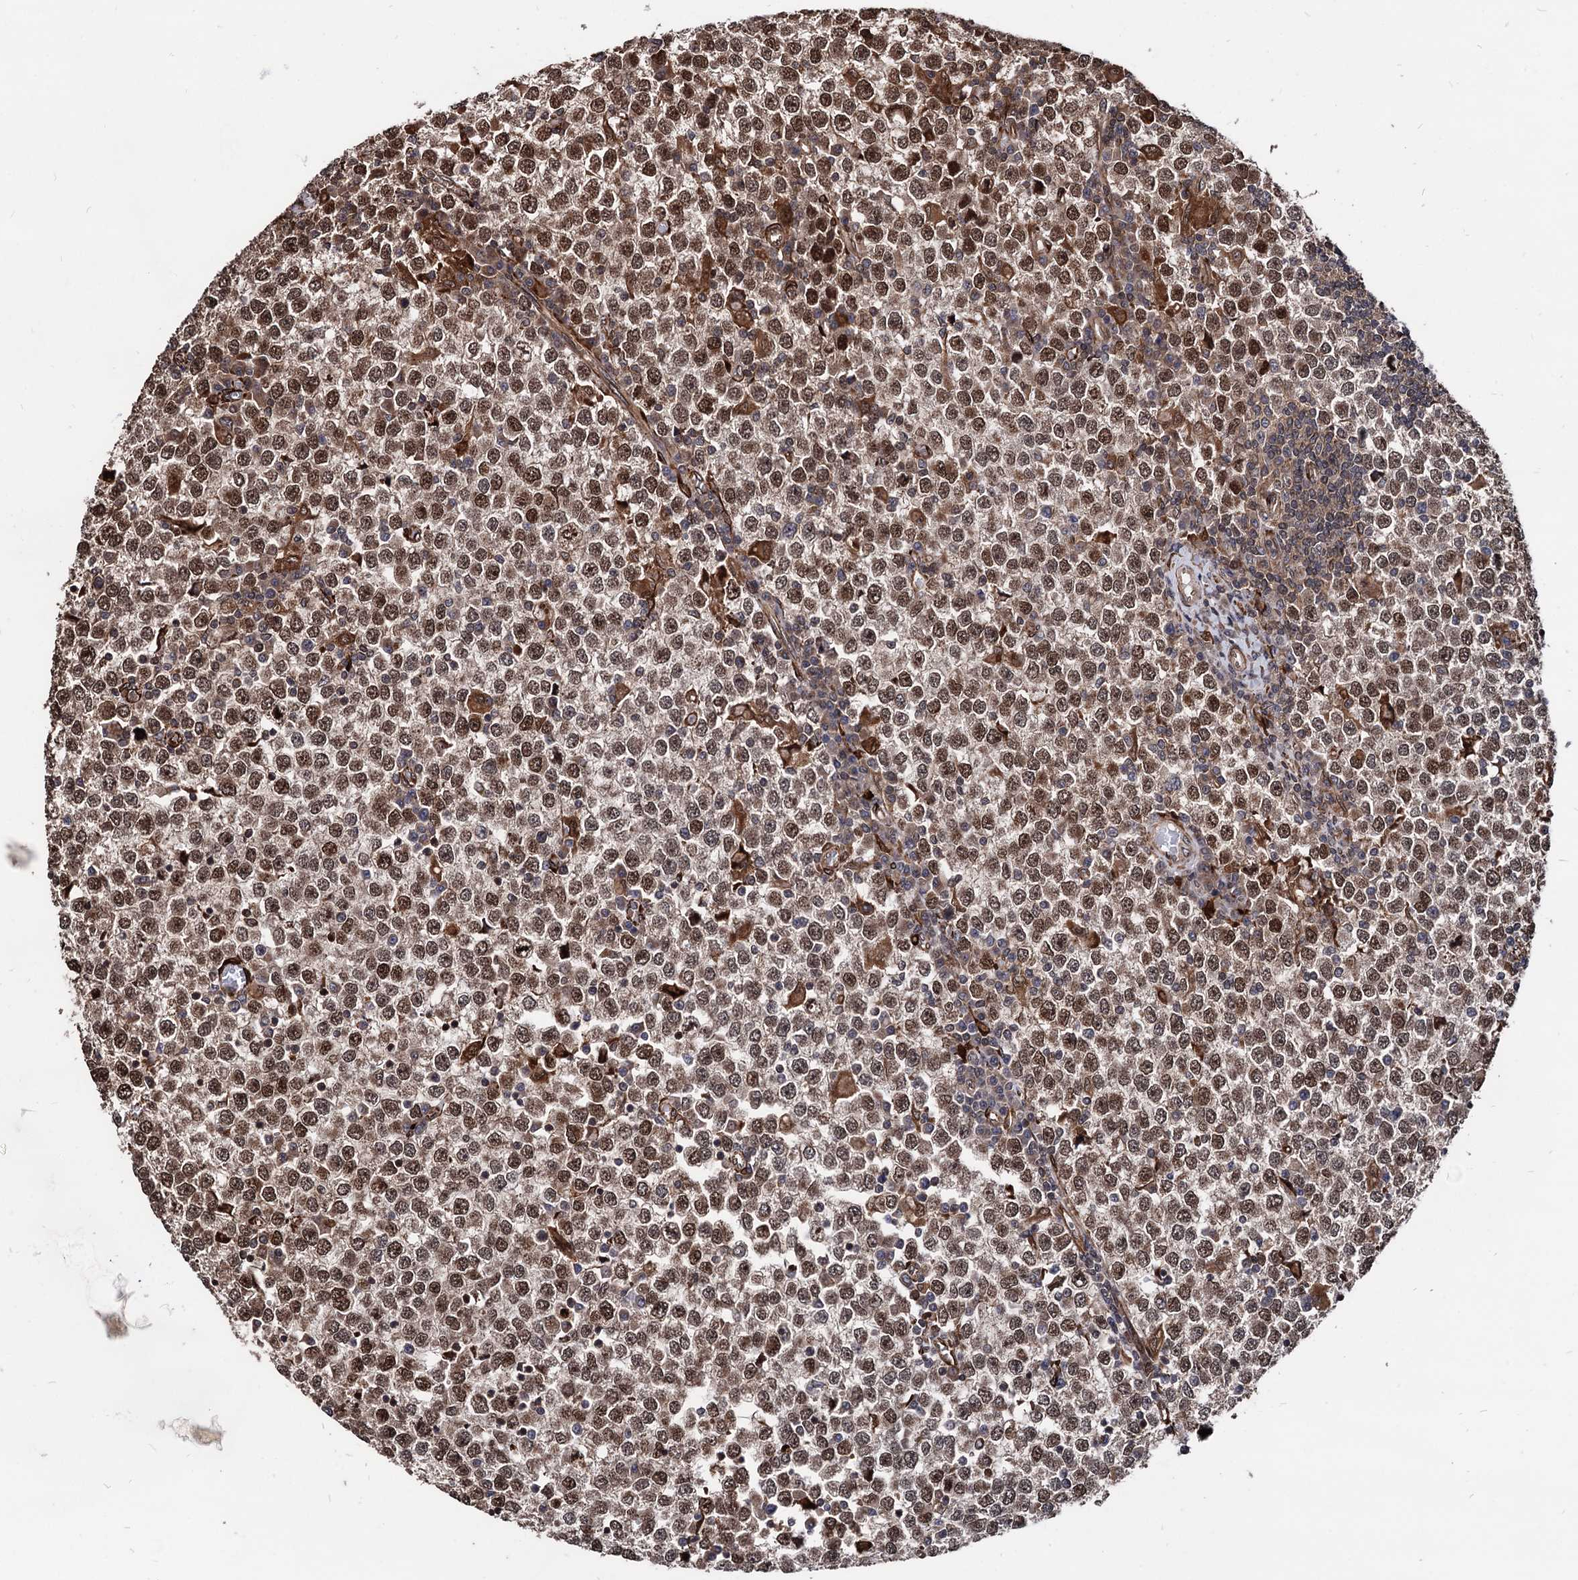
{"staining": {"intensity": "moderate", "quantity": ">75%", "location": "cytoplasmic/membranous,nuclear"}, "tissue": "testis cancer", "cell_type": "Tumor cells", "image_type": "cancer", "snomed": [{"axis": "morphology", "description": "Seminoma, NOS"}, {"axis": "topography", "description": "Testis"}], "caption": "Protein expression analysis of human seminoma (testis) reveals moderate cytoplasmic/membranous and nuclear positivity in about >75% of tumor cells.", "gene": "ANKRD12", "patient": {"sex": "male", "age": 65}}